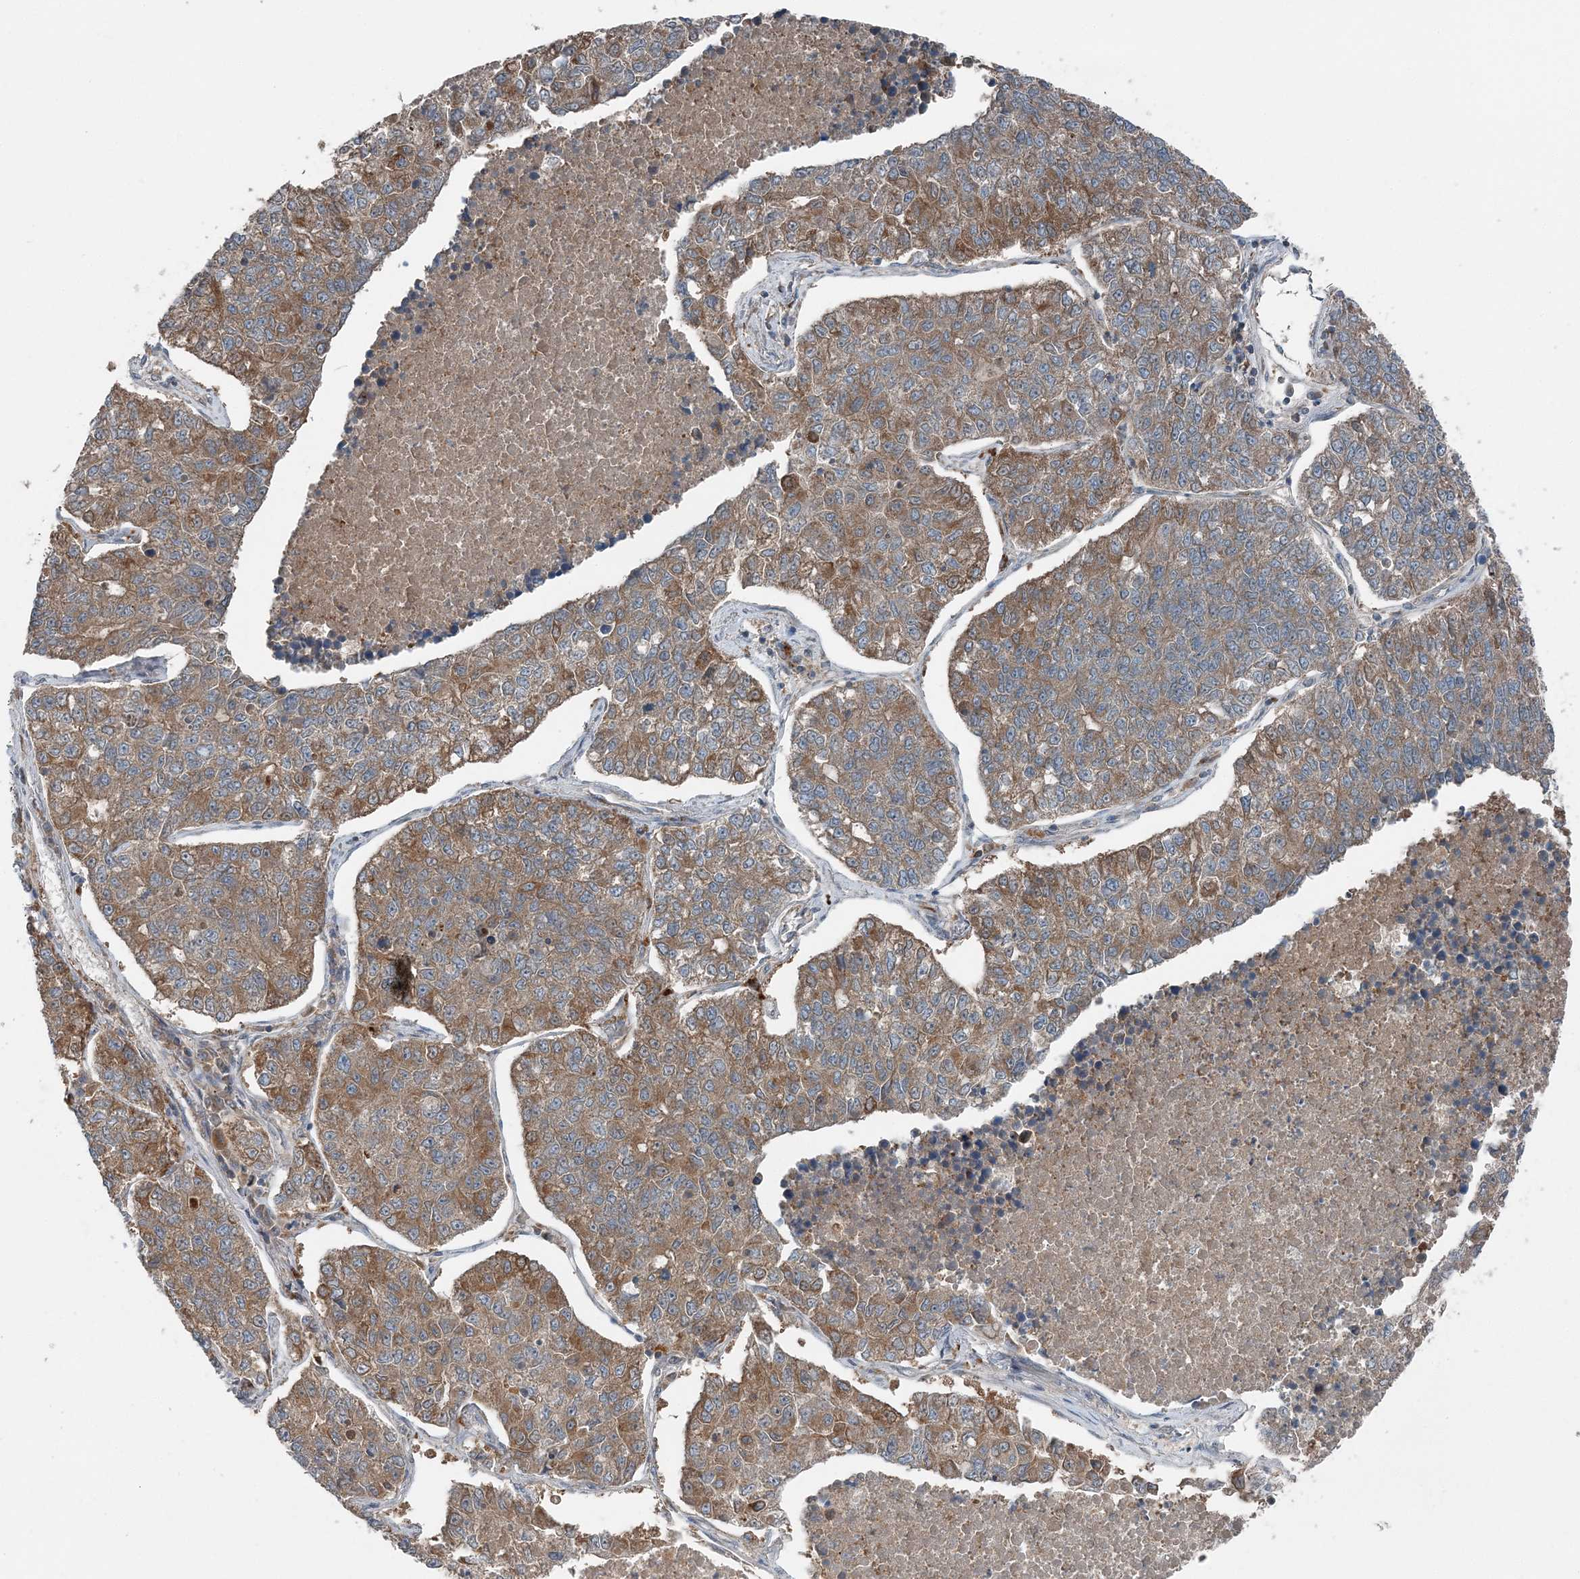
{"staining": {"intensity": "moderate", "quantity": ">75%", "location": "cytoplasmic/membranous"}, "tissue": "lung cancer", "cell_type": "Tumor cells", "image_type": "cancer", "snomed": [{"axis": "morphology", "description": "Adenocarcinoma, NOS"}, {"axis": "topography", "description": "Lung"}], "caption": "Lung cancer (adenocarcinoma) stained for a protein displays moderate cytoplasmic/membranous positivity in tumor cells. The staining was performed using DAB to visualize the protein expression in brown, while the nuclei were stained in blue with hematoxylin (Magnification: 20x).", "gene": "ASNSD1", "patient": {"sex": "male", "age": 49}}